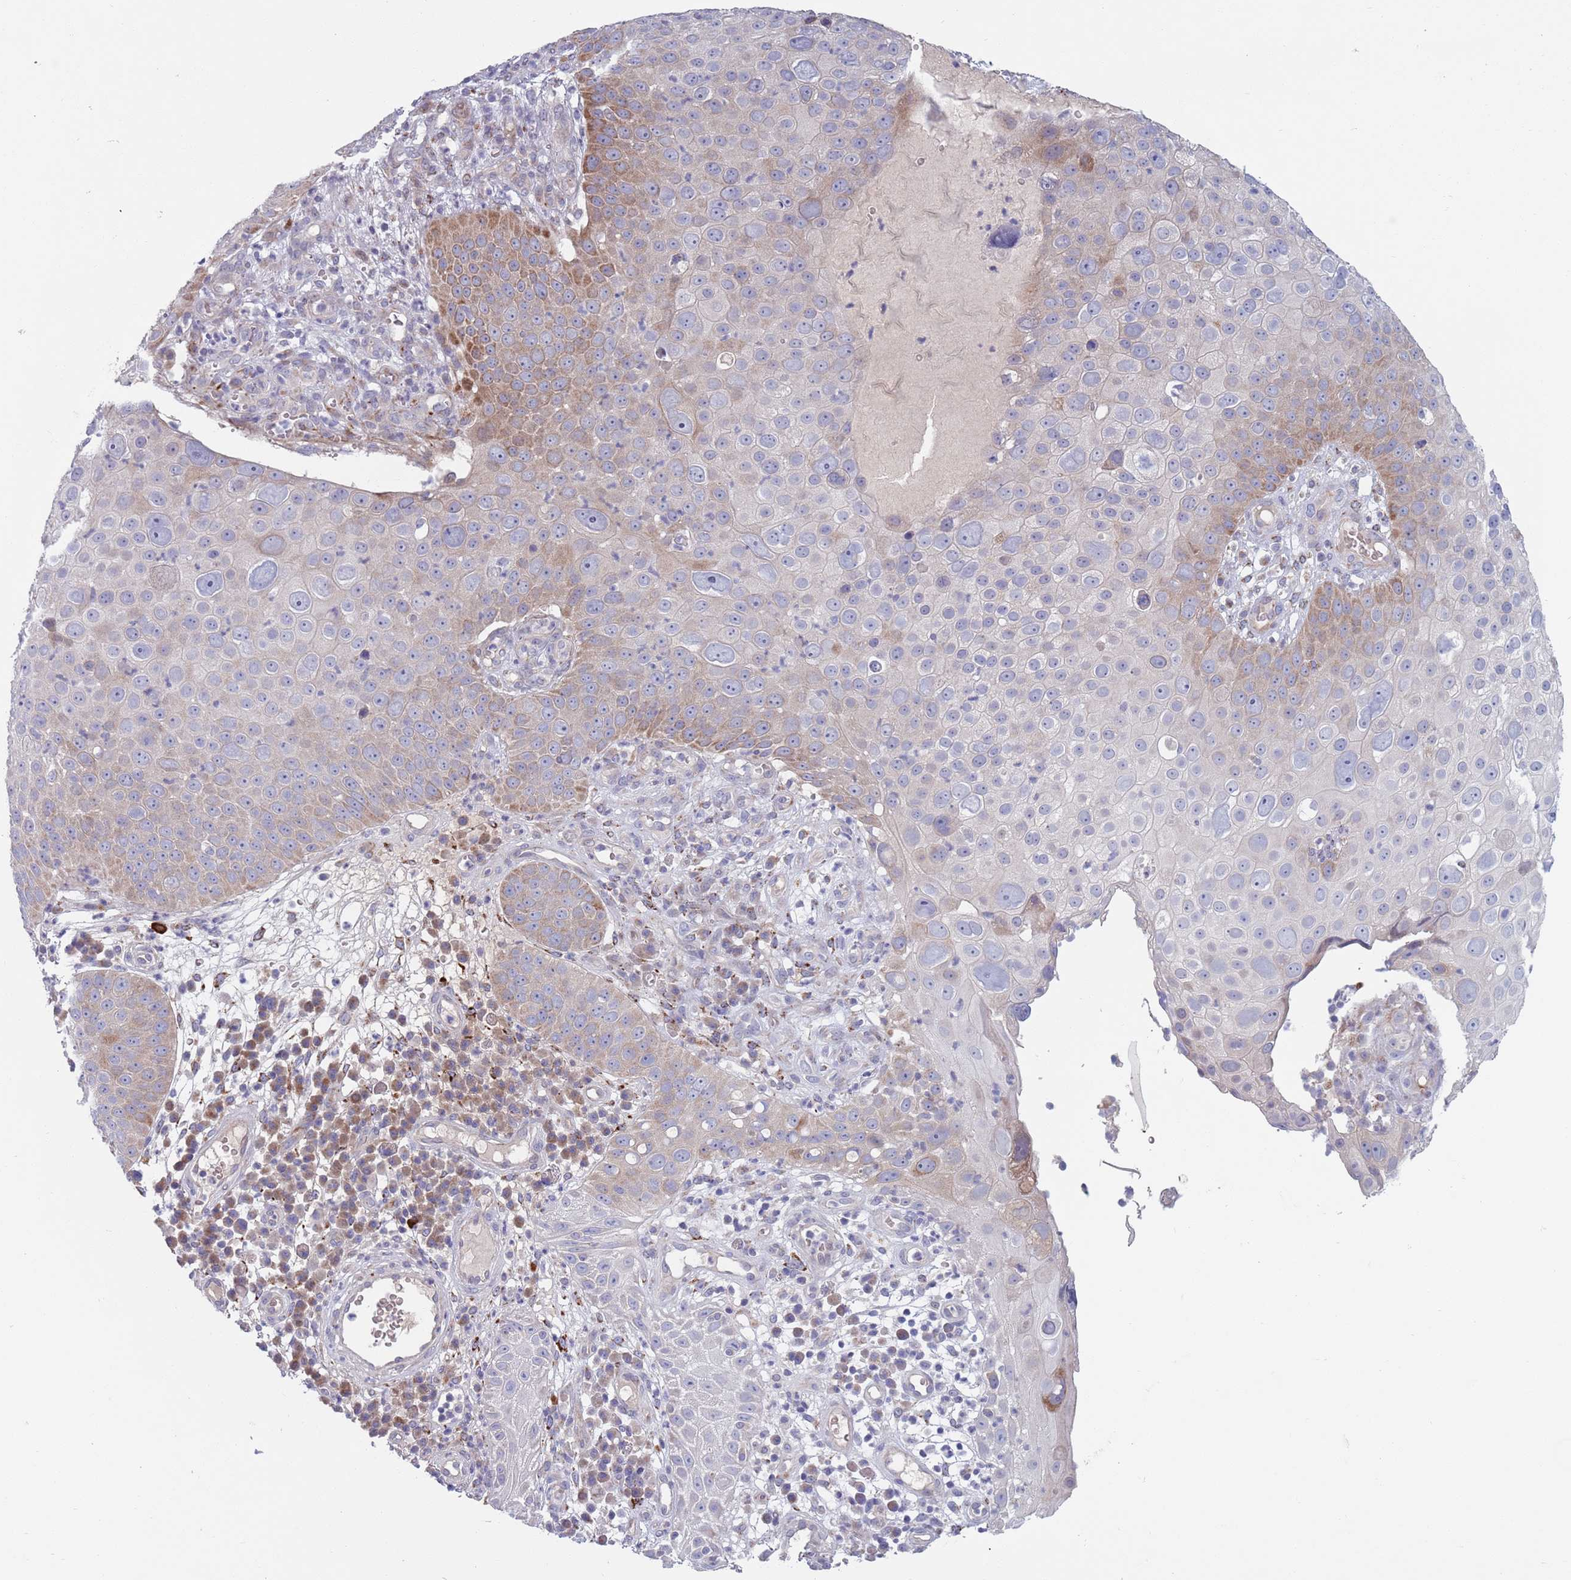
{"staining": {"intensity": "moderate", "quantity": "25%-75%", "location": "cytoplasmic/membranous"}, "tissue": "skin cancer", "cell_type": "Tumor cells", "image_type": "cancer", "snomed": [{"axis": "morphology", "description": "Squamous cell carcinoma, NOS"}, {"axis": "topography", "description": "Skin"}], "caption": "IHC of skin cancer shows medium levels of moderate cytoplasmic/membranous staining in approximately 25%-75% of tumor cells.", "gene": "TYW1", "patient": {"sex": "male", "age": 71}}